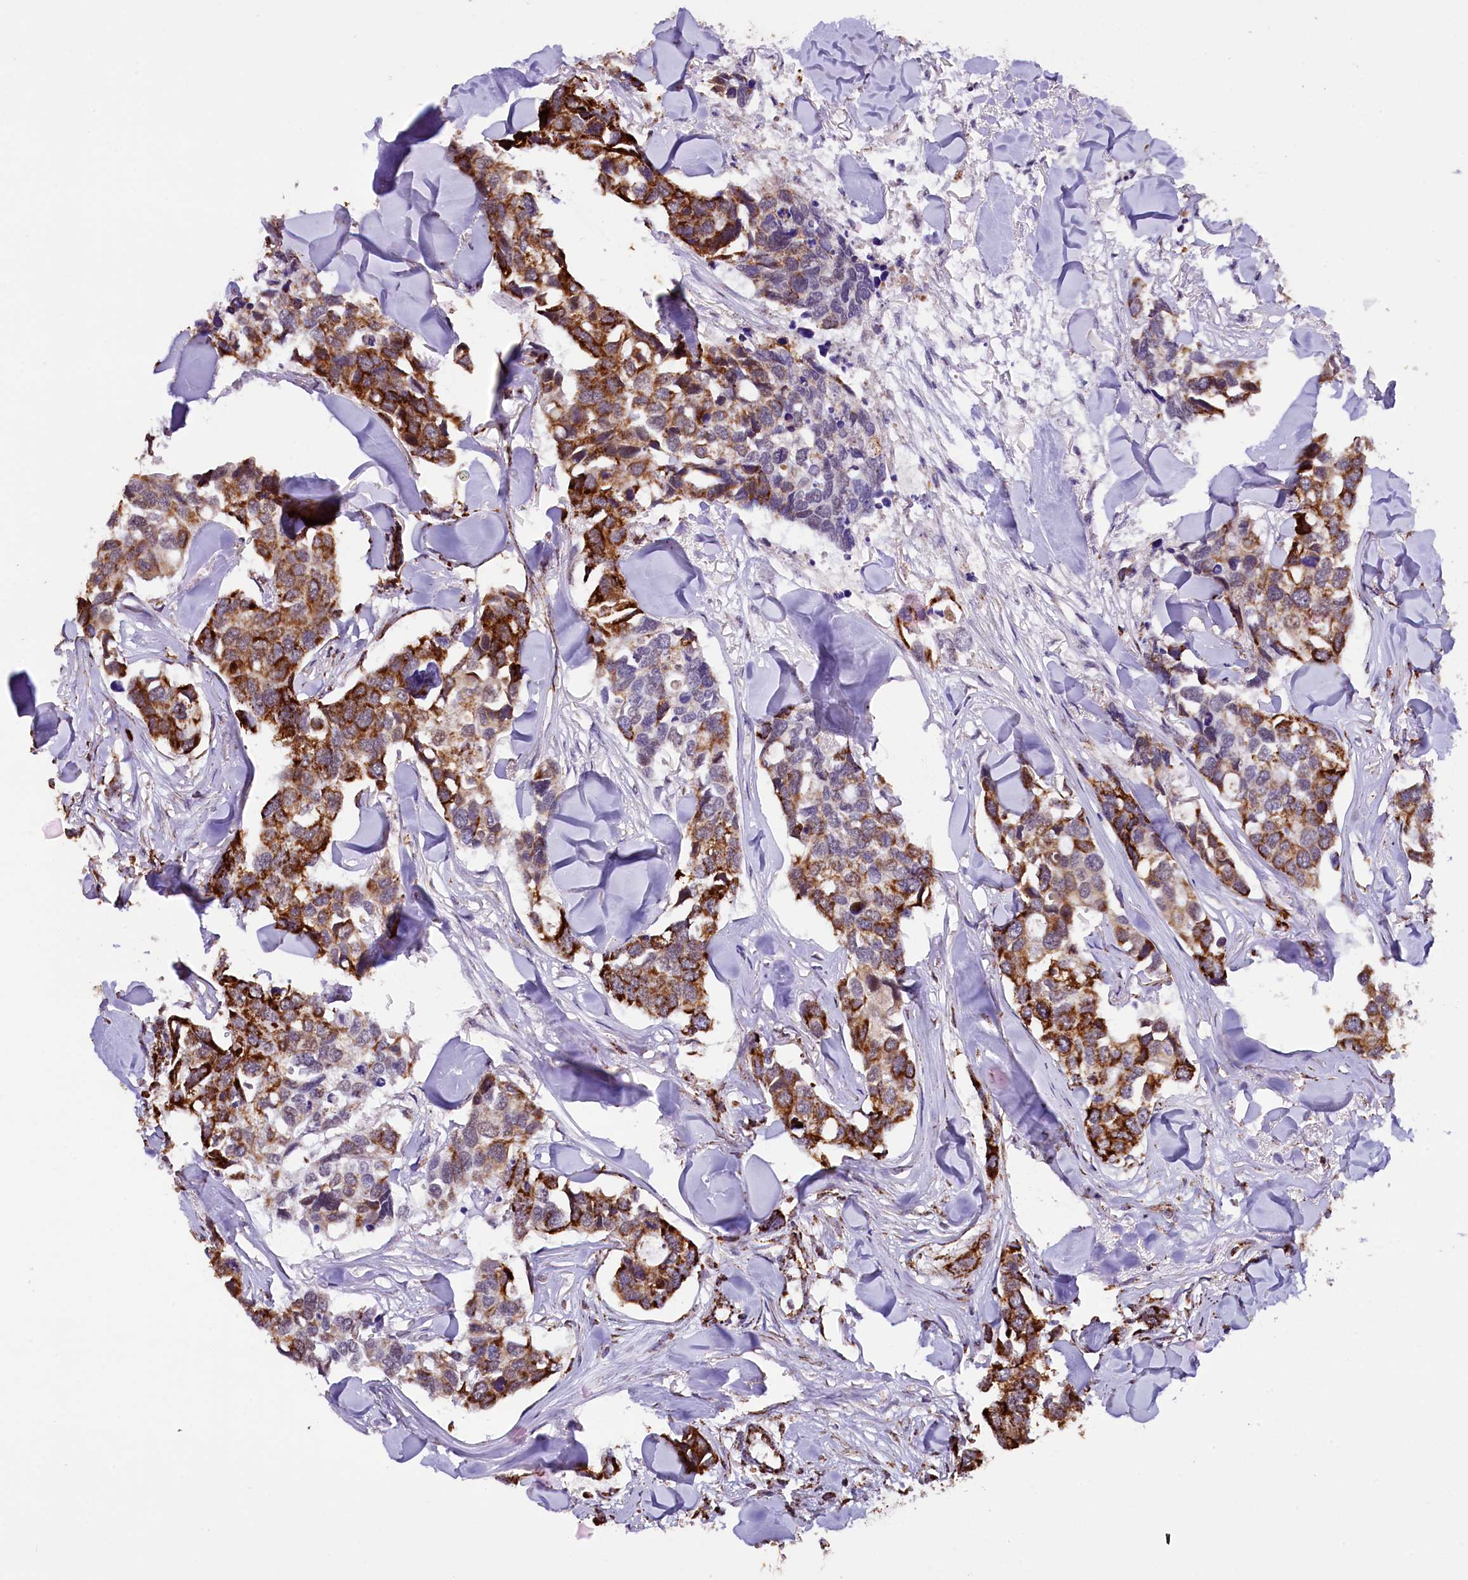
{"staining": {"intensity": "strong", "quantity": "25%-75%", "location": "cytoplasmic/membranous"}, "tissue": "breast cancer", "cell_type": "Tumor cells", "image_type": "cancer", "snomed": [{"axis": "morphology", "description": "Duct carcinoma"}, {"axis": "topography", "description": "Breast"}], "caption": "Immunohistochemical staining of human breast infiltrating ductal carcinoma shows high levels of strong cytoplasmic/membranous expression in approximately 25%-75% of tumor cells. The protein is shown in brown color, while the nuclei are stained blue.", "gene": "KLC2", "patient": {"sex": "female", "age": 83}}